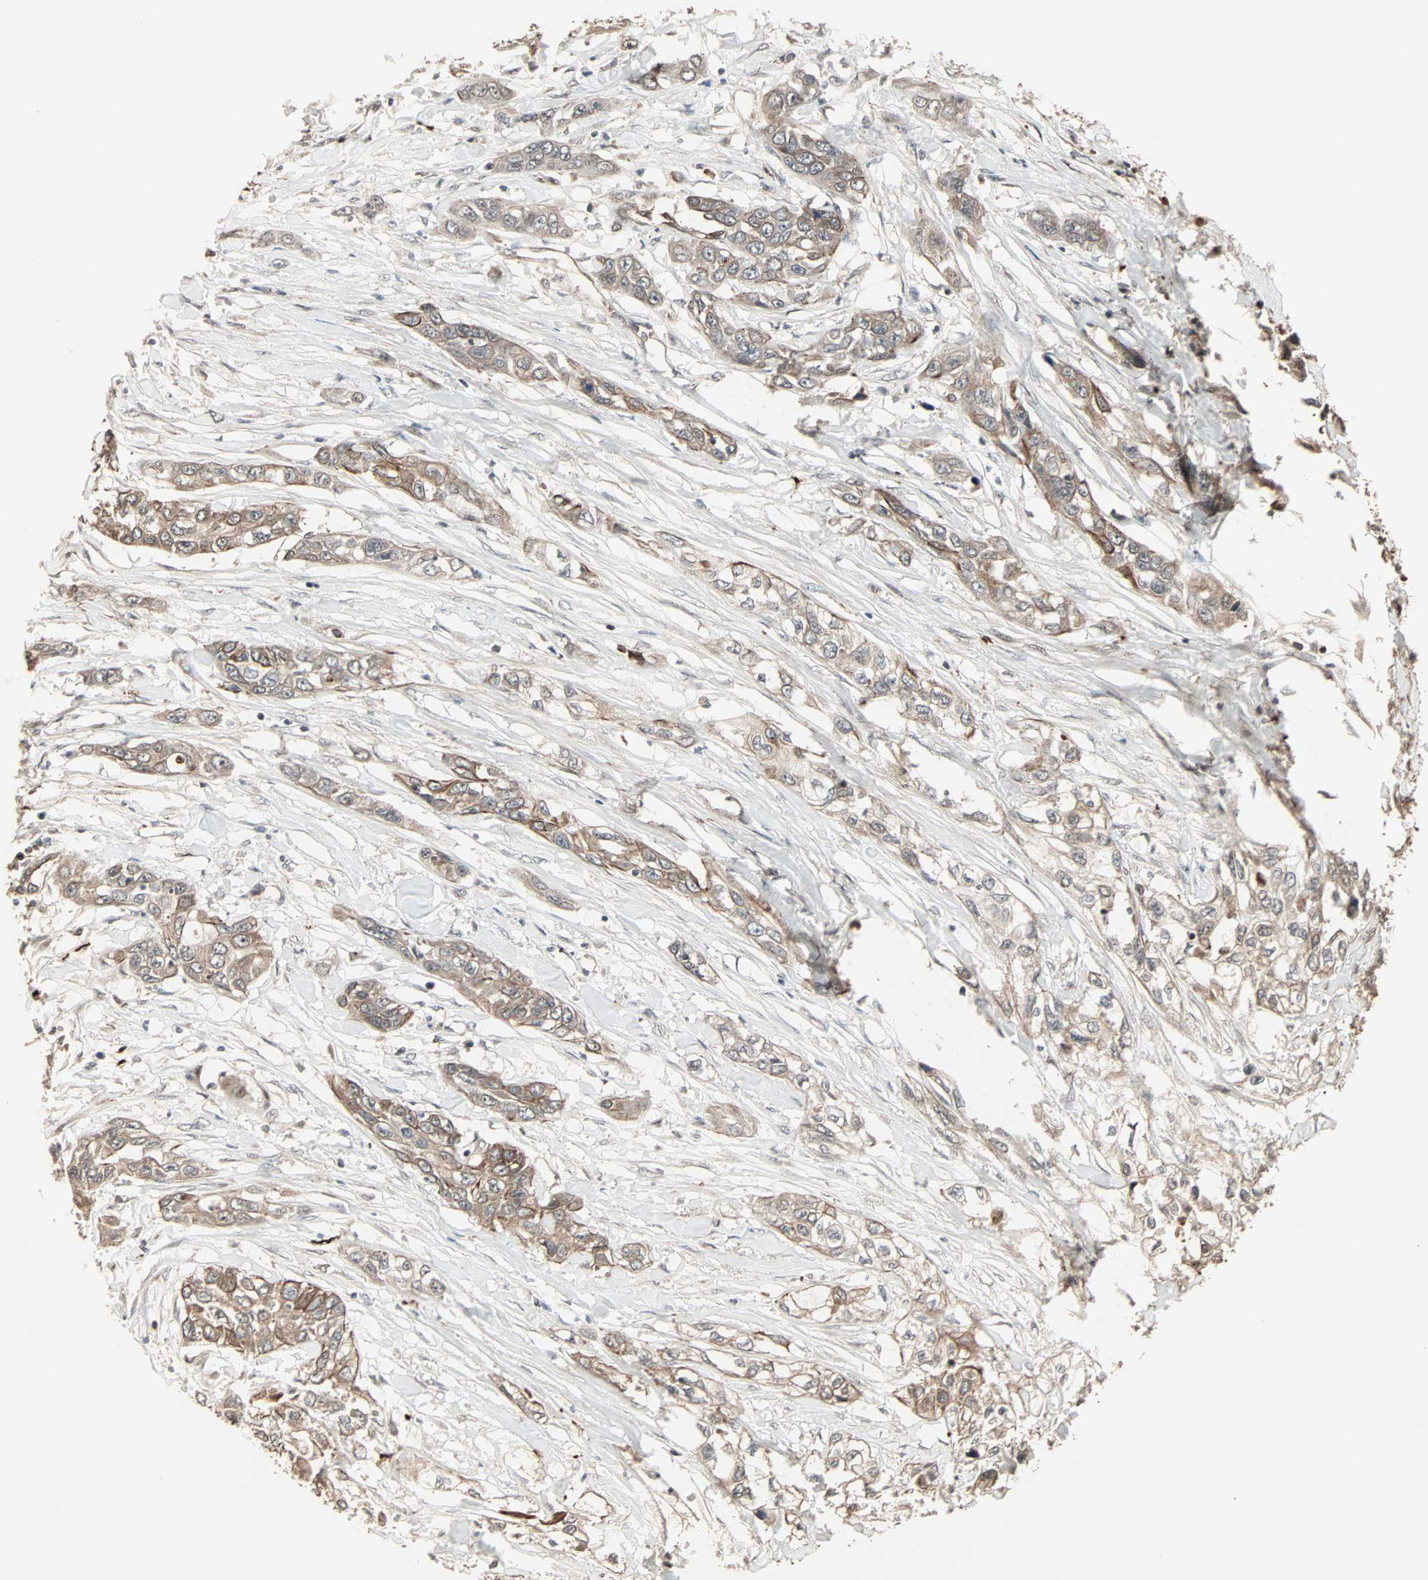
{"staining": {"intensity": "moderate", "quantity": ">75%", "location": "cytoplasmic/membranous"}, "tissue": "pancreatic cancer", "cell_type": "Tumor cells", "image_type": "cancer", "snomed": [{"axis": "morphology", "description": "Adenocarcinoma, NOS"}, {"axis": "topography", "description": "Pancreas"}], "caption": "Tumor cells exhibit moderate cytoplasmic/membranous staining in about >75% of cells in adenocarcinoma (pancreatic).", "gene": "CALCRL", "patient": {"sex": "female", "age": 70}}